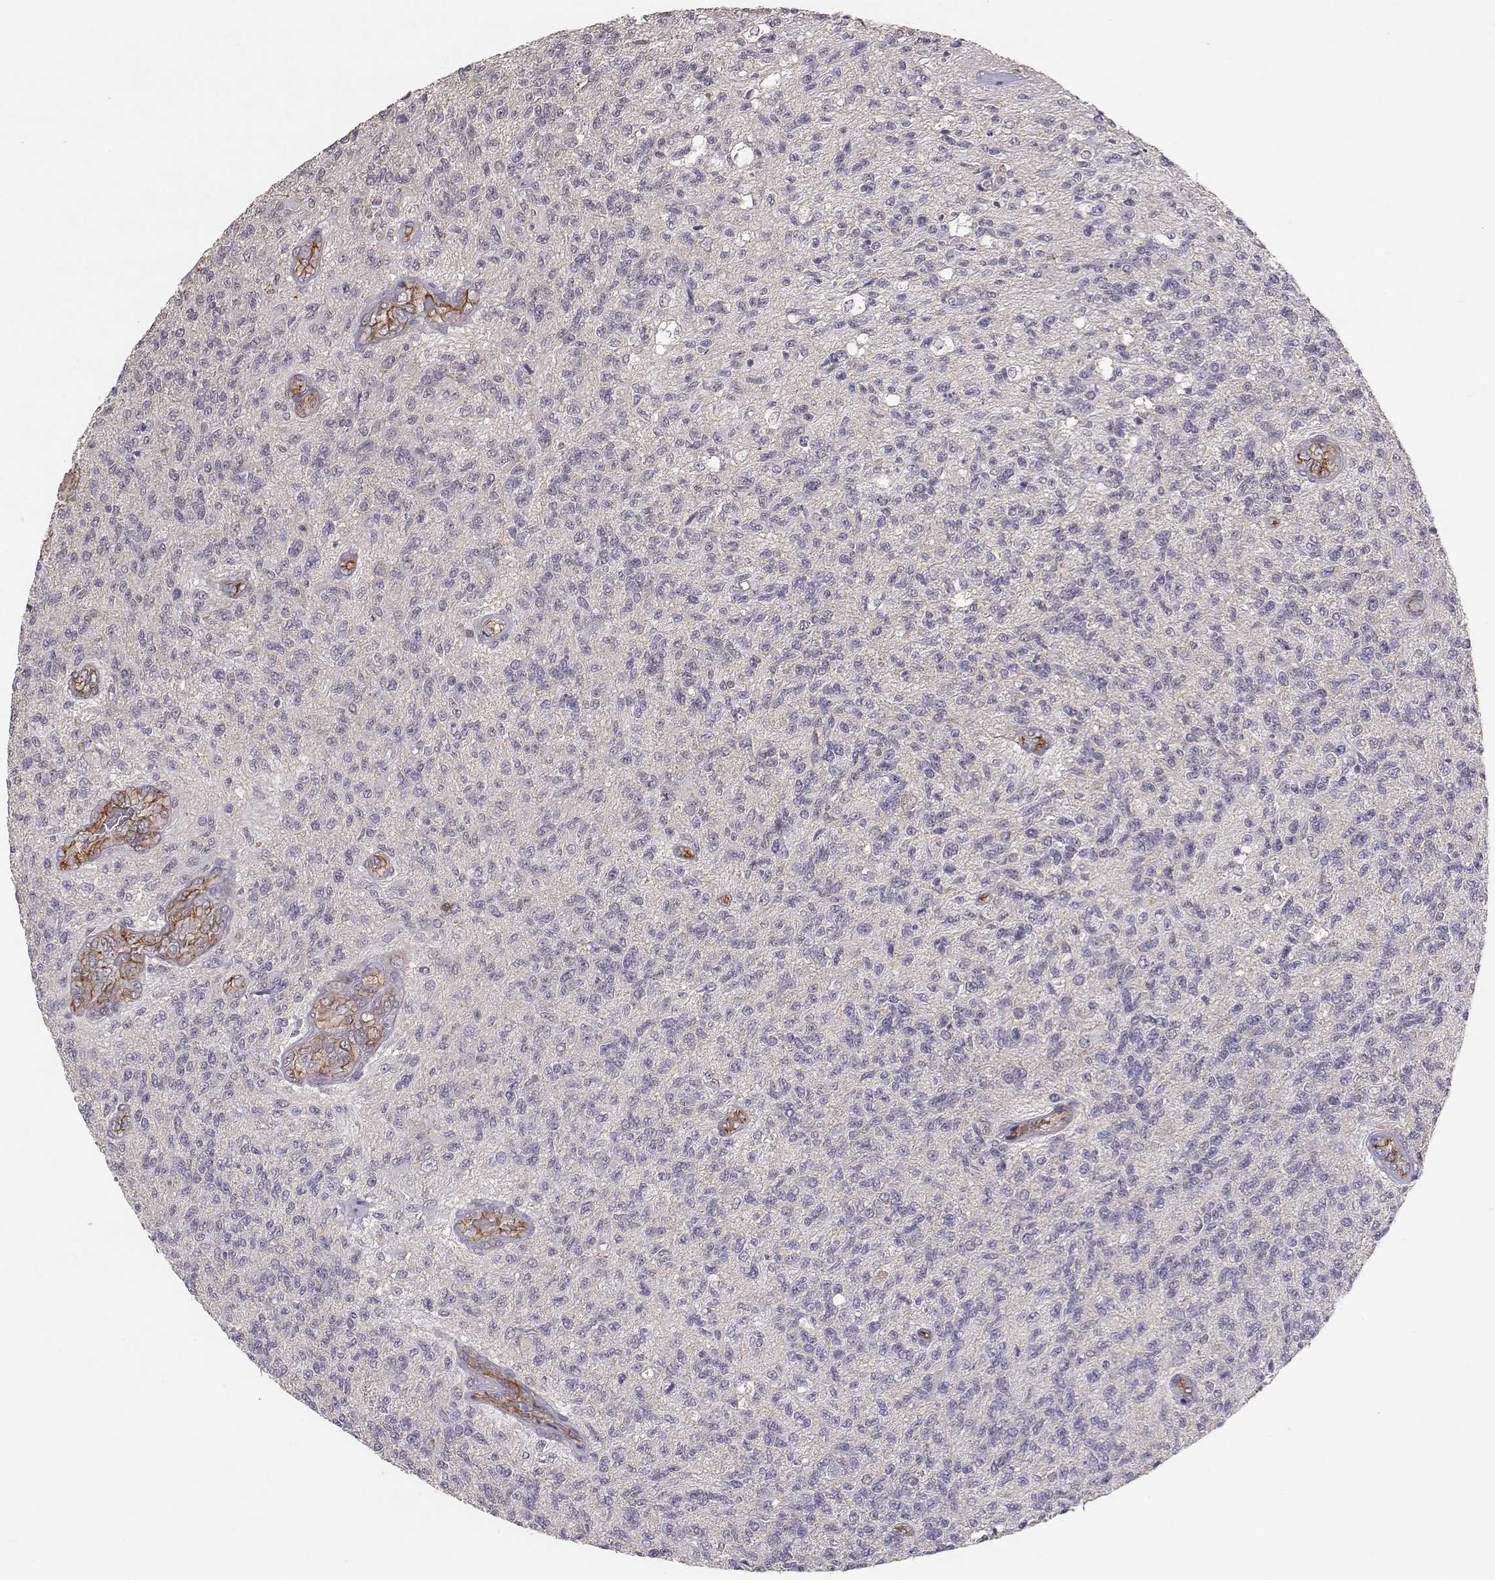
{"staining": {"intensity": "negative", "quantity": "none", "location": "none"}, "tissue": "glioma", "cell_type": "Tumor cells", "image_type": "cancer", "snomed": [{"axis": "morphology", "description": "Glioma, malignant, High grade"}, {"axis": "topography", "description": "Brain"}], "caption": "Tumor cells show no significant expression in malignant glioma (high-grade).", "gene": "PTPRG", "patient": {"sex": "male", "age": 56}}